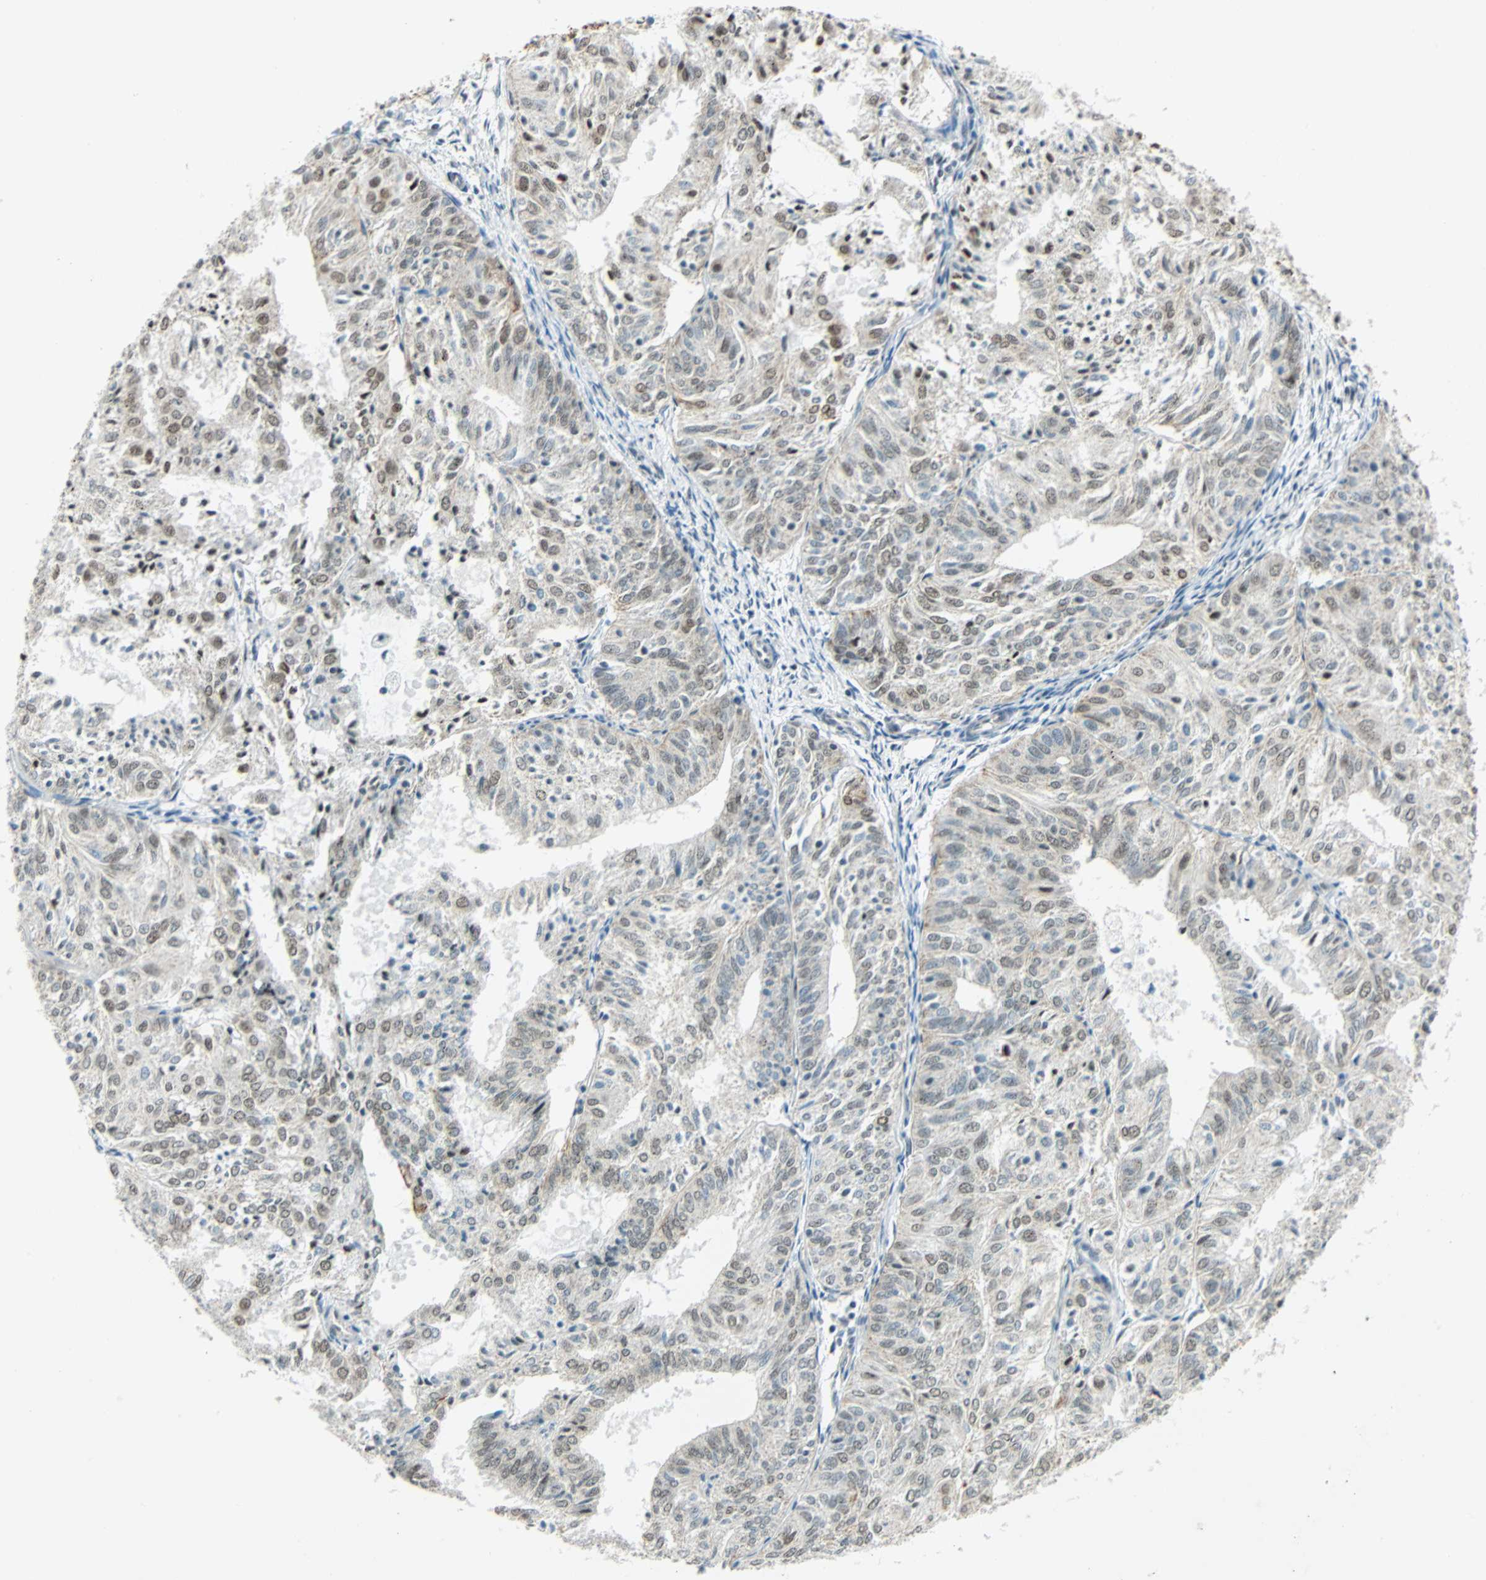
{"staining": {"intensity": "weak", "quantity": "25%-75%", "location": "nuclear"}, "tissue": "endometrial cancer", "cell_type": "Tumor cells", "image_type": "cancer", "snomed": [{"axis": "morphology", "description": "Adenocarcinoma, NOS"}, {"axis": "topography", "description": "Uterus"}], "caption": "Tumor cells display weak nuclear expression in about 25%-75% of cells in adenocarcinoma (endometrial). Immunohistochemistry (ihc) stains the protein in brown and the nuclei are stained blue.", "gene": "NELFE", "patient": {"sex": "female", "age": 60}}